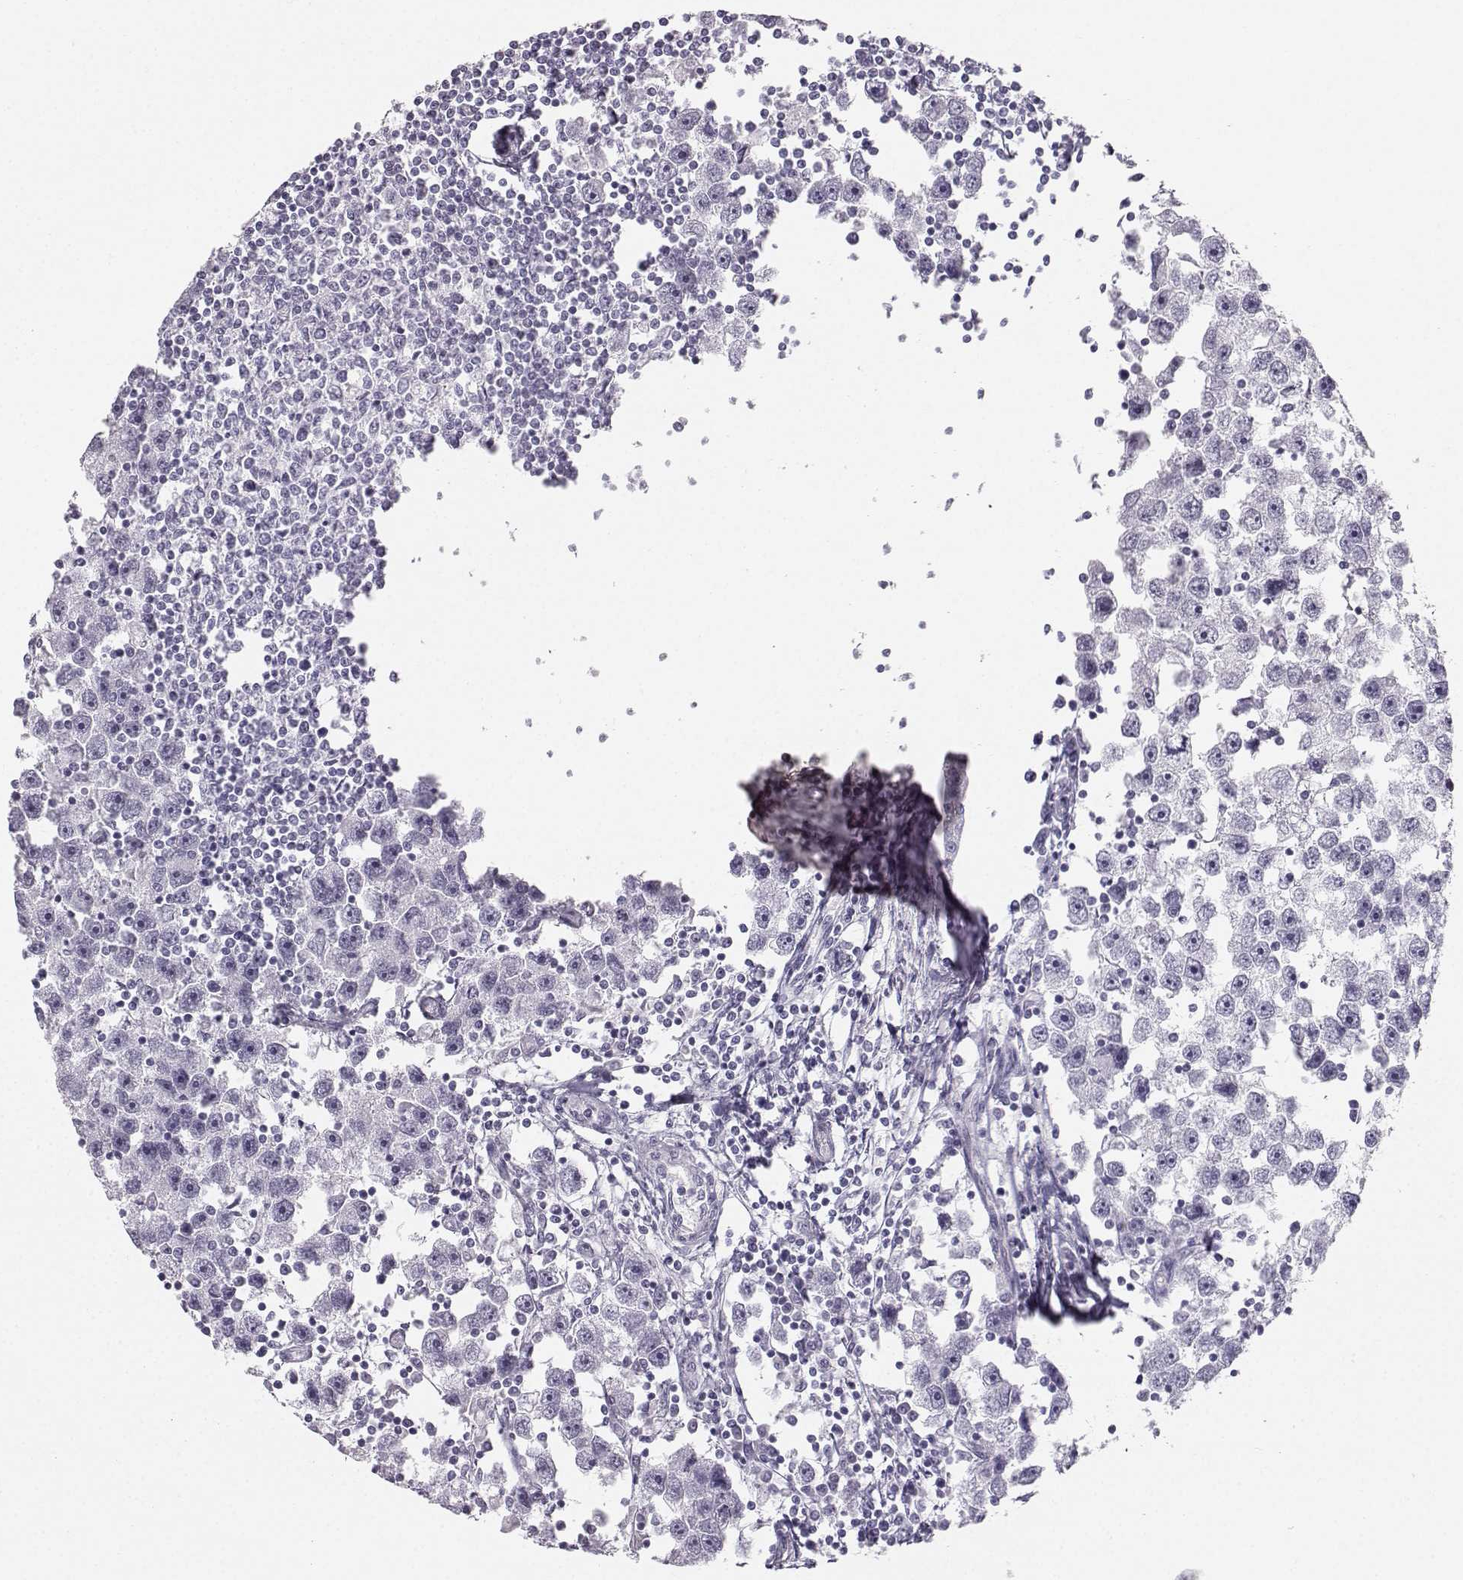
{"staining": {"intensity": "negative", "quantity": "none", "location": "none"}, "tissue": "testis cancer", "cell_type": "Tumor cells", "image_type": "cancer", "snomed": [{"axis": "morphology", "description": "Seminoma, NOS"}, {"axis": "topography", "description": "Testis"}], "caption": "A high-resolution photomicrograph shows IHC staining of testis cancer (seminoma), which exhibits no significant positivity in tumor cells. Brightfield microscopy of IHC stained with DAB (brown) and hematoxylin (blue), captured at high magnification.", "gene": "CASR", "patient": {"sex": "male", "age": 30}}